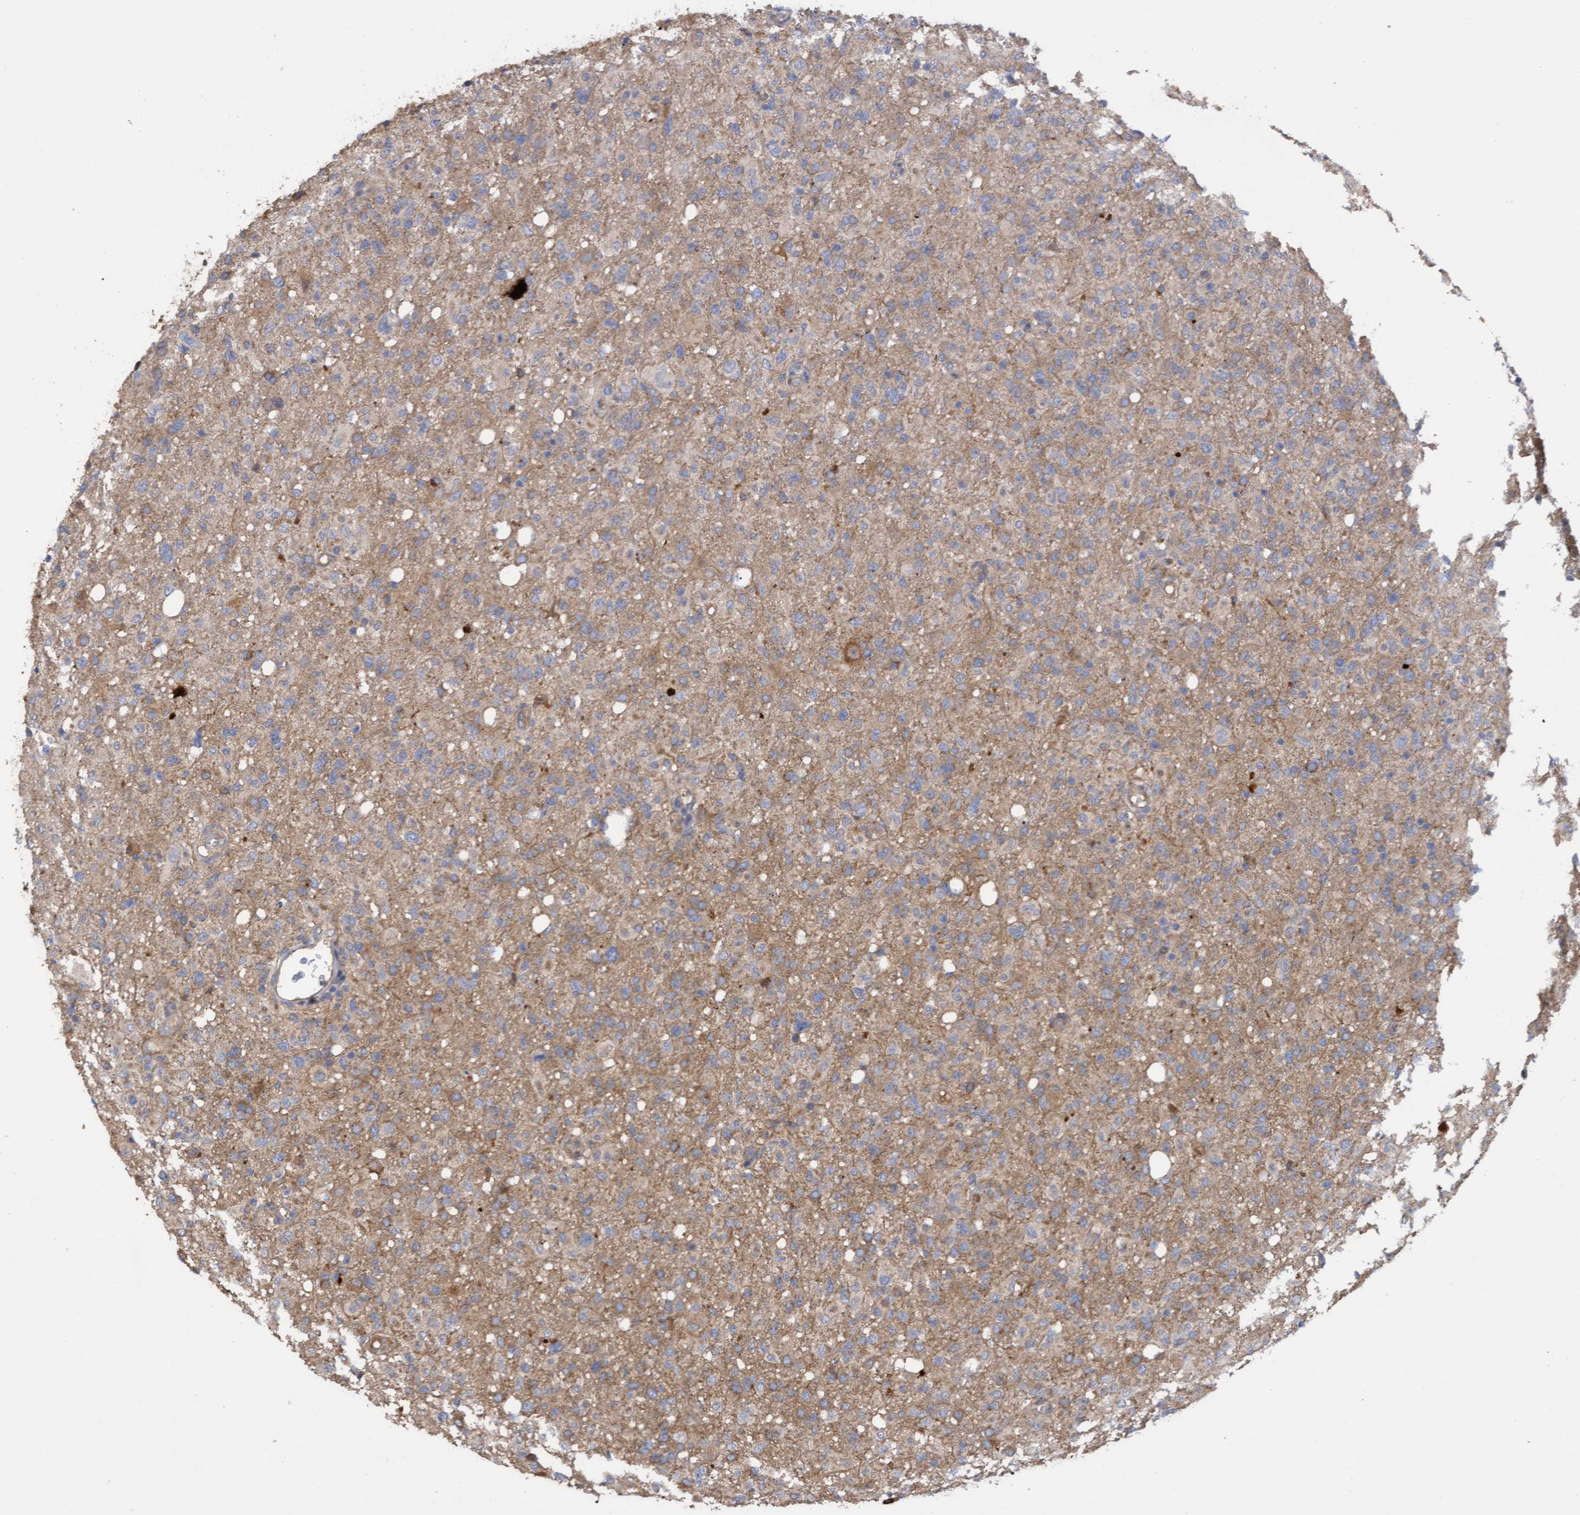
{"staining": {"intensity": "weak", "quantity": ">75%", "location": "cytoplasmic/membranous"}, "tissue": "glioma", "cell_type": "Tumor cells", "image_type": "cancer", "snomed": [{"axis": "morphology", "description": "Glioma, malignant, High grade"}, {"axis": "topography", "description": "Brain"}], "caption": "An image of glioma stained for a protein demonstrates weak cytoplasmic/membranous brown staining in tumor cells. (DAB IHC with brightfield microscopy, high magnification).", "gene": "ITFG1", "patient": {"sex": "female", "age": 57}}